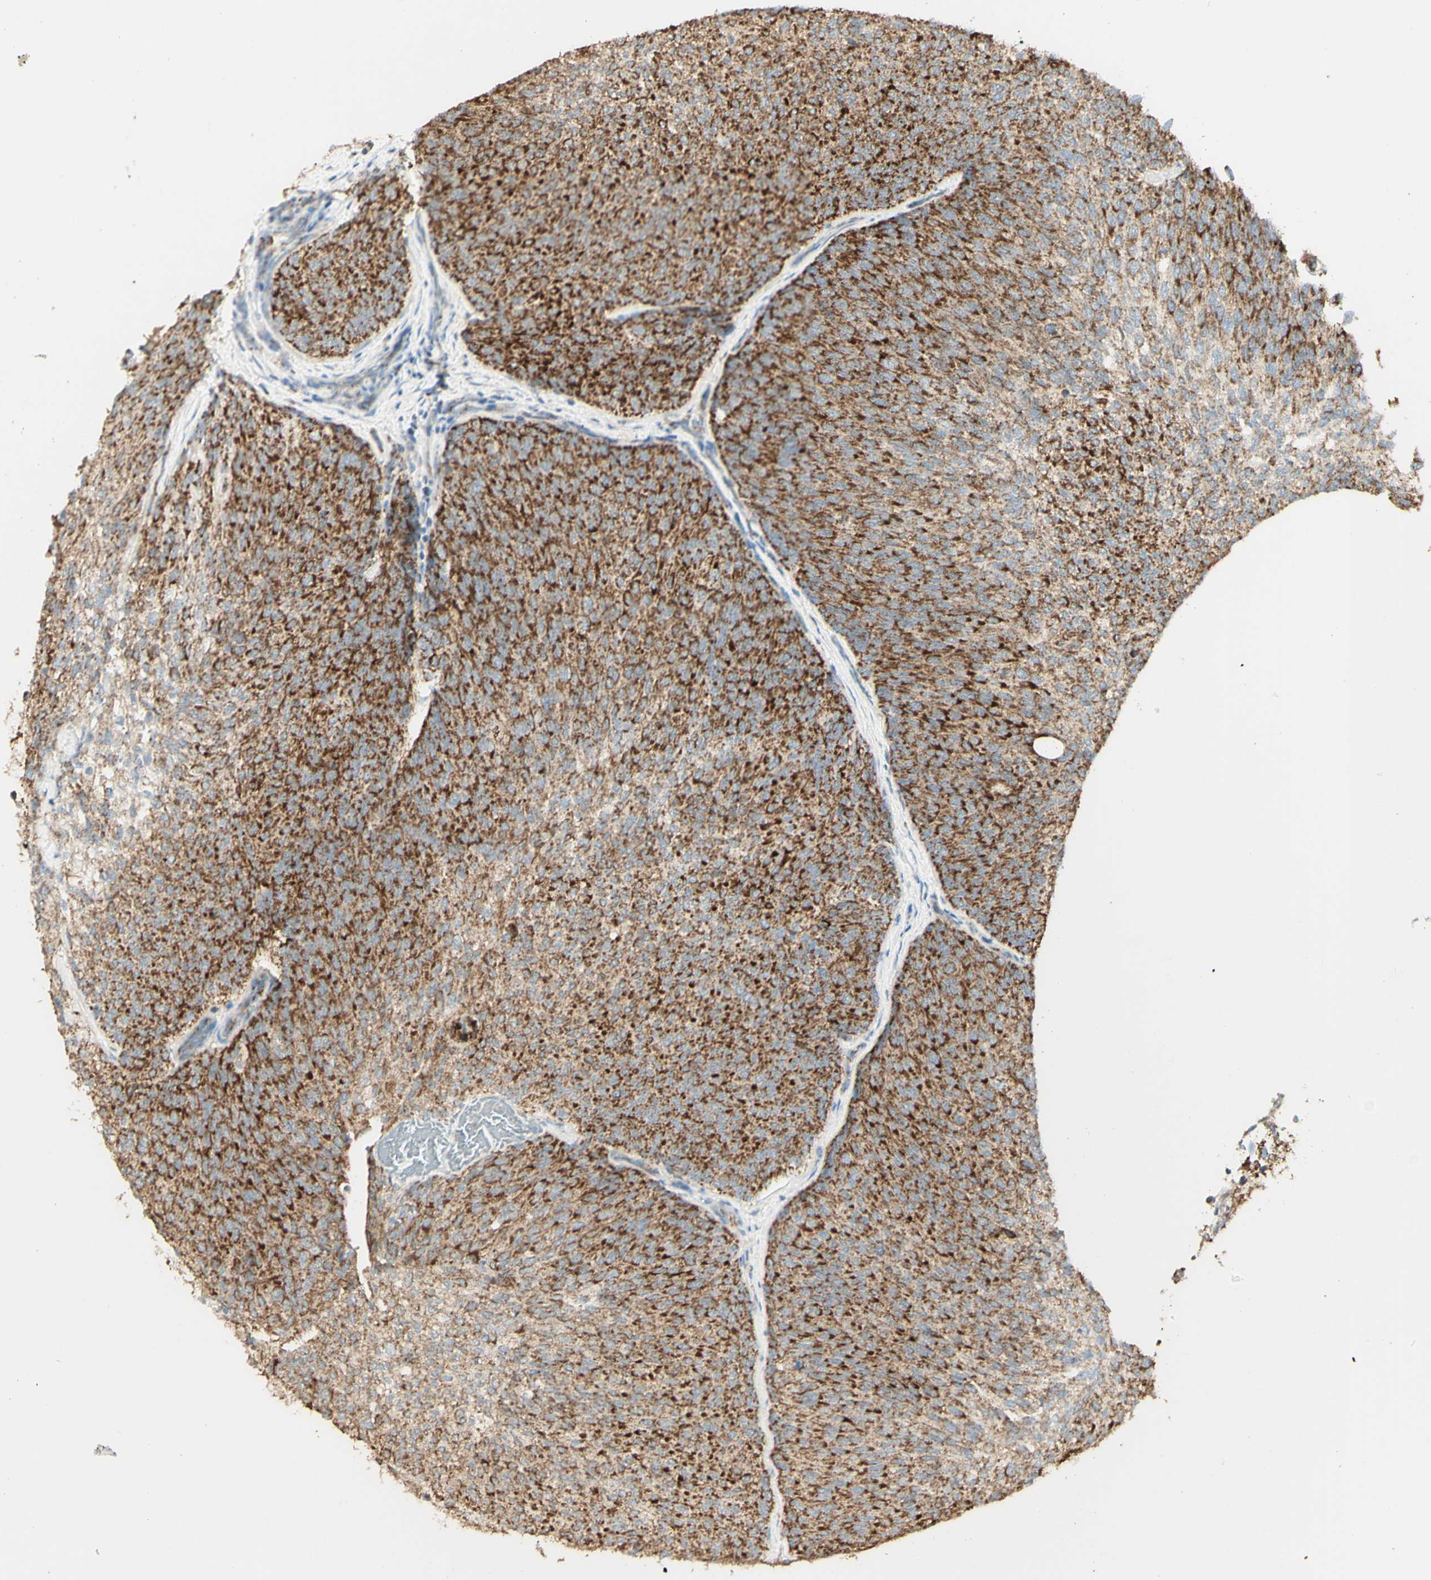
{"staining": {"intensity": "strong", "quantity": ">75%", "location": "cytoplasmic/membranous"}, "tissue": "urothelial cancer", "cell_type": "Tumor cells", "image_type": "cancer", "snomed": [{"axis": "morphology", "description": "Urothelial carcinoma, Low grade"}, {"axis": "topography", "description": "Urinary bladder"}], "caption": "Urothelial carcinoma (low-grade) was stained to show a protein in brown. There is high levels of strong cytoplasmic/membranous positivity in about >75% of tumor cells.", "gene": "LETM1", "patient": {"sex": "female", "age": 79}}